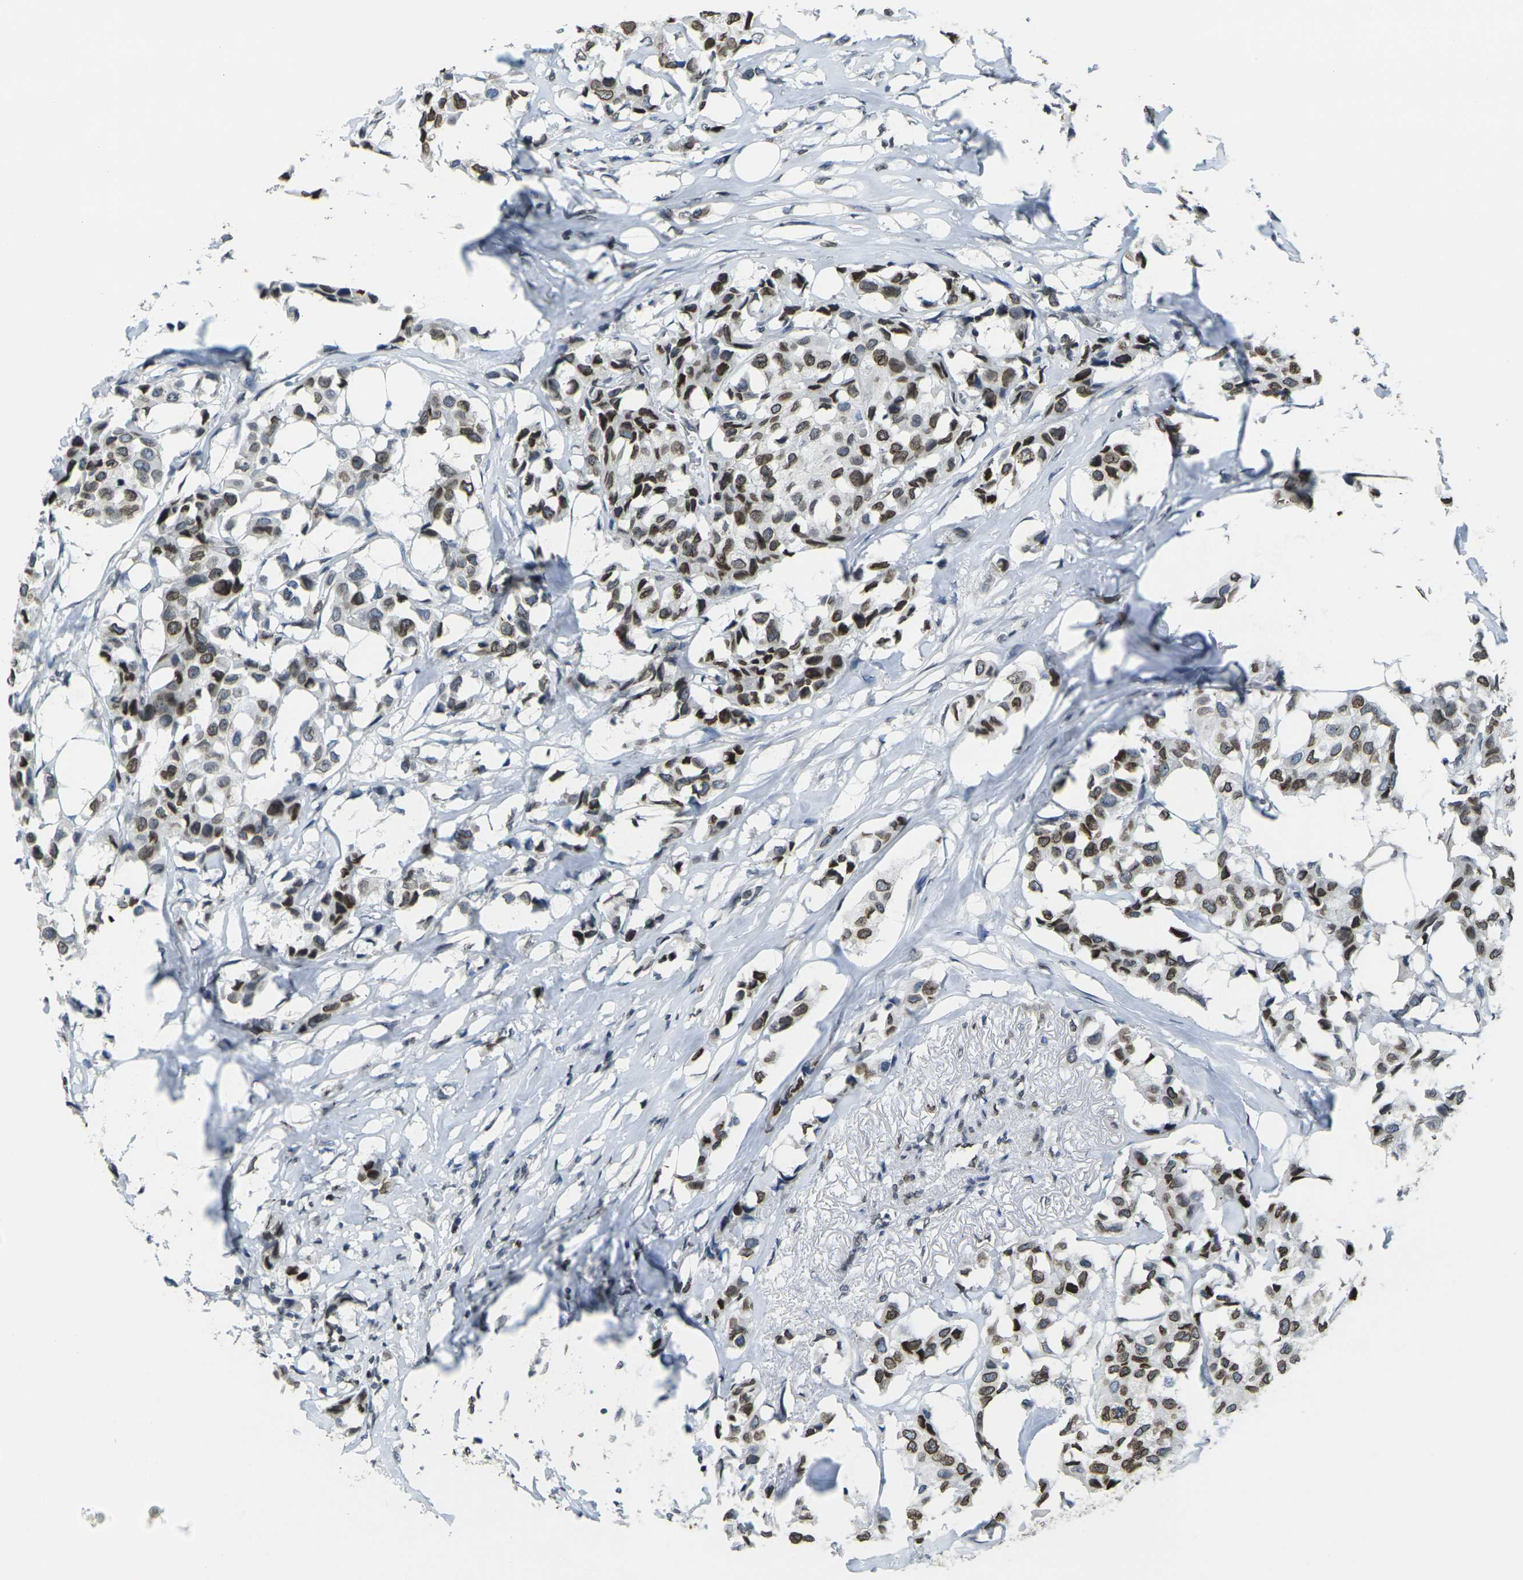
{"staining": {"intensity": "strong", "quantity": ">75%", "location": "cytoplasmic/membranous,nuclear"}, "tissue": "breast cancer", "cell_type": "Tumor cells", "image_type": "cancer", "snomed": [{"axis": "morphology", "description": "Duct carcinoma"}, {"axis": "topography", "description": "Breast"}], "caption": "Immunohistochemistry (IHC) image of neoplastic tissue: human breast invasive ductal carcinoma stained using immunohistochemistry (IHC) reveals high levels of strong protein expression localized specifically in the cytoplasmic/membranous and nuclear of tumor cells, appearing as a cytoplasmic/membranous and nuclear brown color.", "gene": "BRDT", "patient": {"sex": "female", "age": 80}}